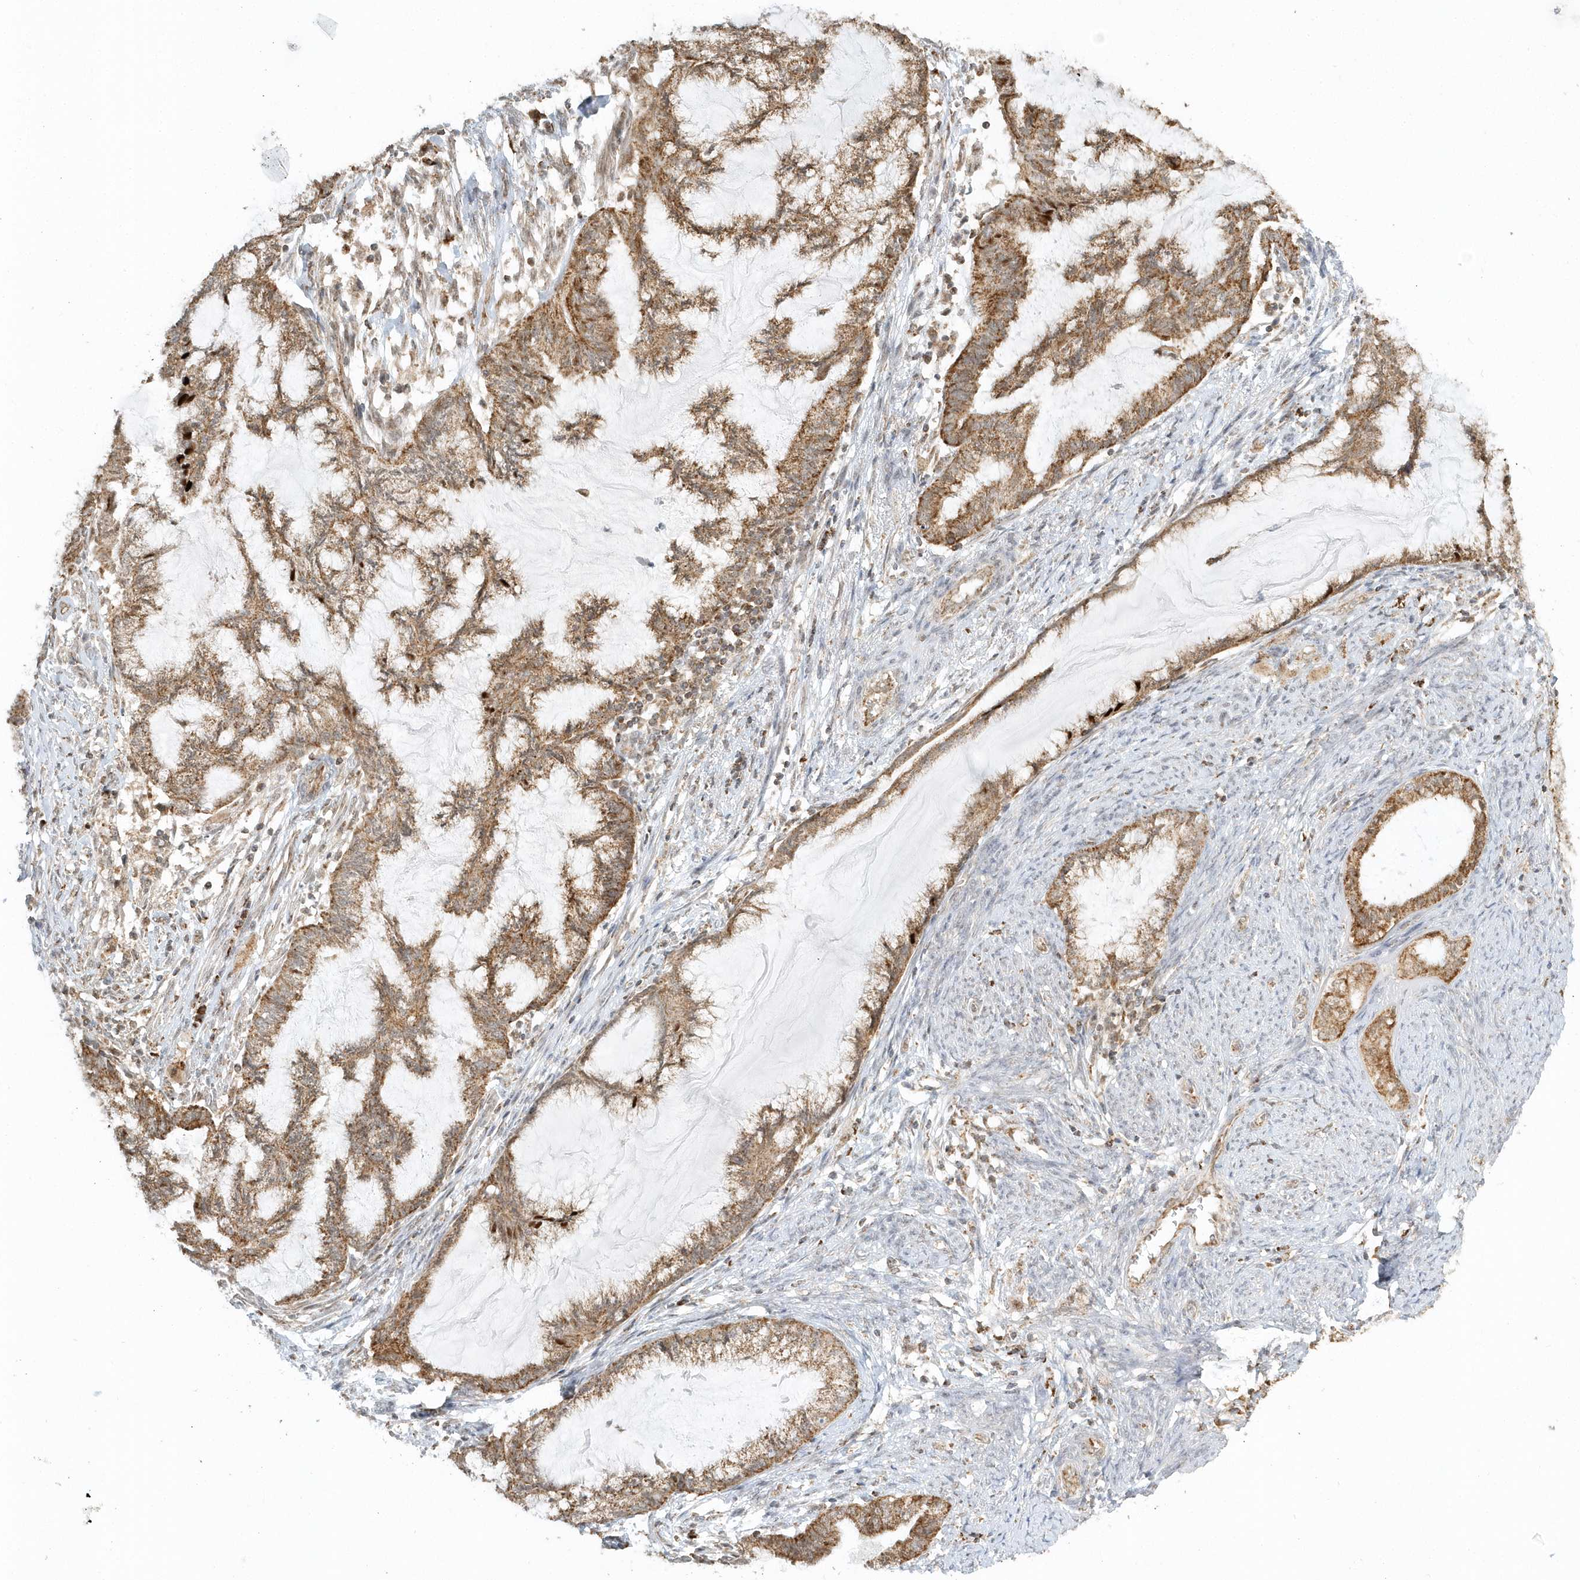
{"staining": {"intensity": "moderate", "quantity": ">75%", "location": "cytoplasmic/membranous"}, "tissue": "endometrial cancer", "cell_type": "Tumor cells", "image_type": "cancer", "snomed": [{"axis": "morphology", "description": "Adenocarcinoma, NOS"}, {"axis": "topography", "description": "Endometrium"}], "caption": "Endometrial adenocarcinoma stained with IHC exhibits moderate cytoplasmic/membranous expression in about >75% of tumor cells. The protein is shown in brown color, while the nuclei are stained blue.", "gene": "PSMD6", "patient": {"sex": "female", "age": 86}}